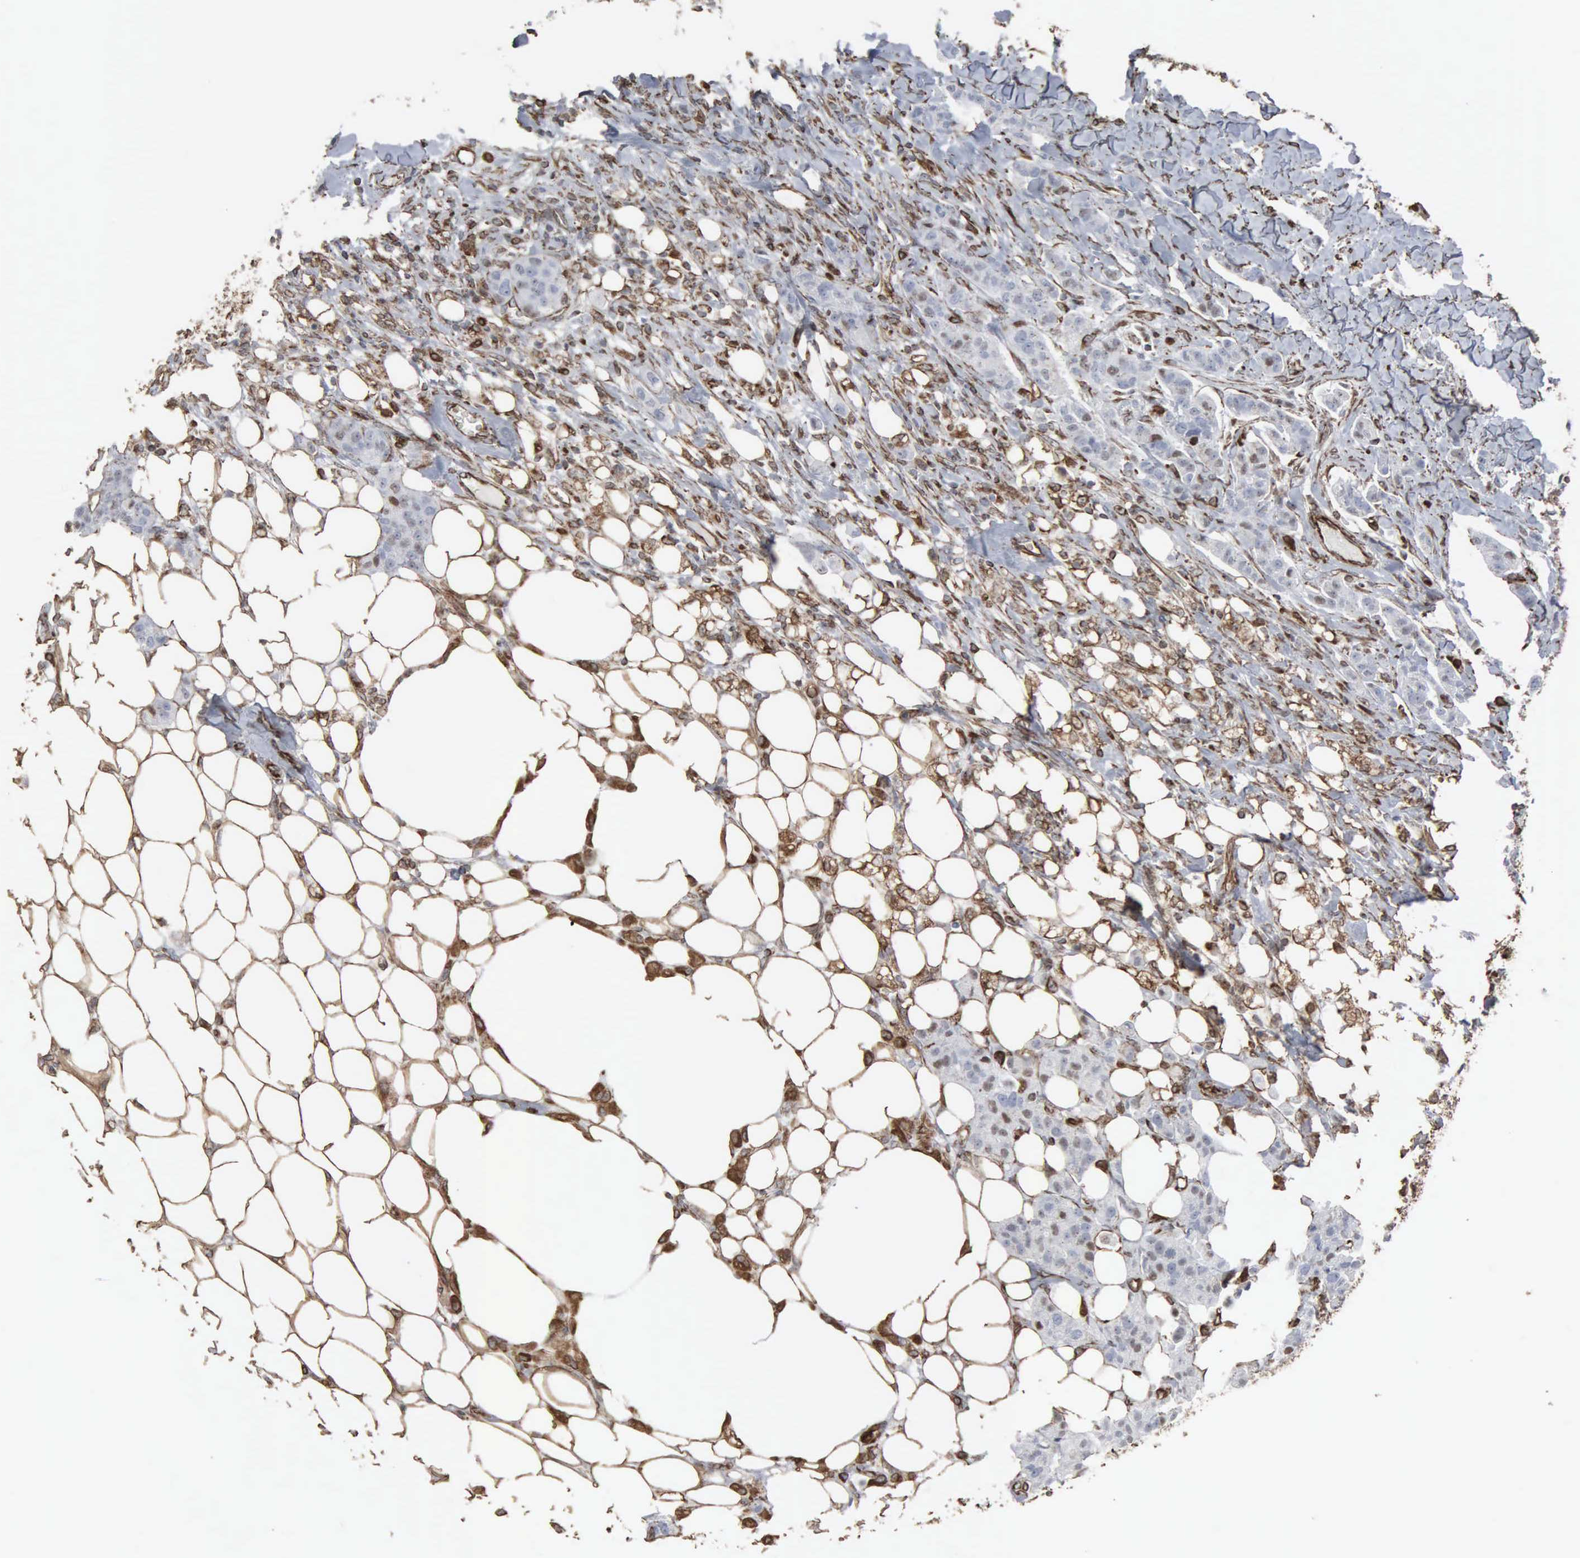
{"staining": {"intensity": "weak", "quantity": "<25%", "location": "nuclear"}, "tissue": "breast cancer", "cell_type": "Tumor cells", "image_type": "cancer", "snomed": [{"axis": "morphology", "description": "Duct carcinoma"}, {"axis": "topography", "description": "Breast"}], "caption": "There is no significant staining in tumor cells of breast intraductal carcinoma.", "gene": "CCNE1", "patient": {"sex": "female", "age": 40}}